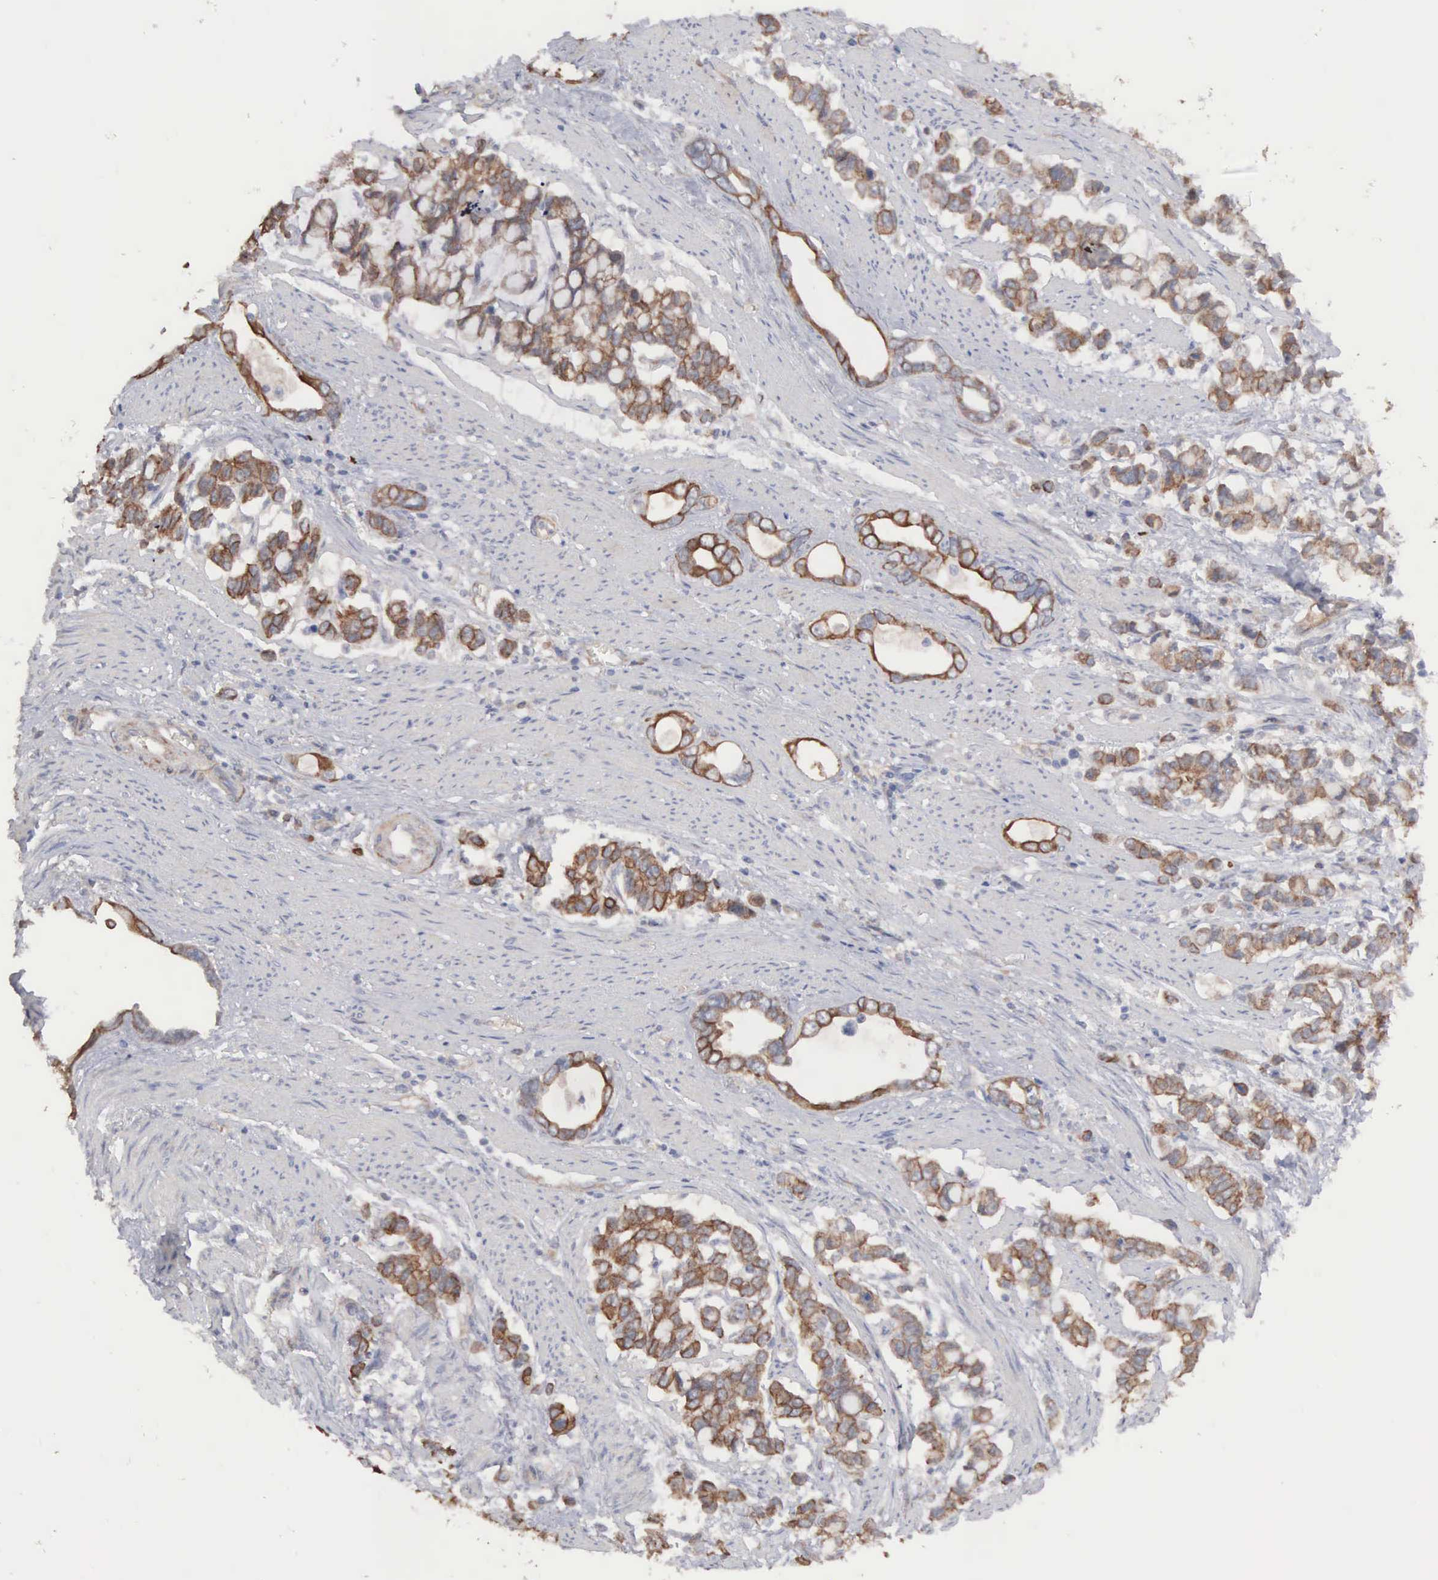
{"staining": {"intensity": "moderate", "quantity": ">75%", "location": "cytoplasmic/membranous"}, "tissue": "stomach cancer", "cell_type": "Tumor cells", "image_type": "cancer", "snomed": [{"axis": "morphology", "description": "Adenocarcinoma, NOS"}, {"axis": "topography", "description": "Stomach"}], "caption": "Approximately >75% of tumor cells in stomach adenocarcinoma show moderate cytoplasmic/membranous protein staining as visualized by brown immunohistochemical staining.", "gene": "INF2", "patient": {"sex": "male", "age": 78}}